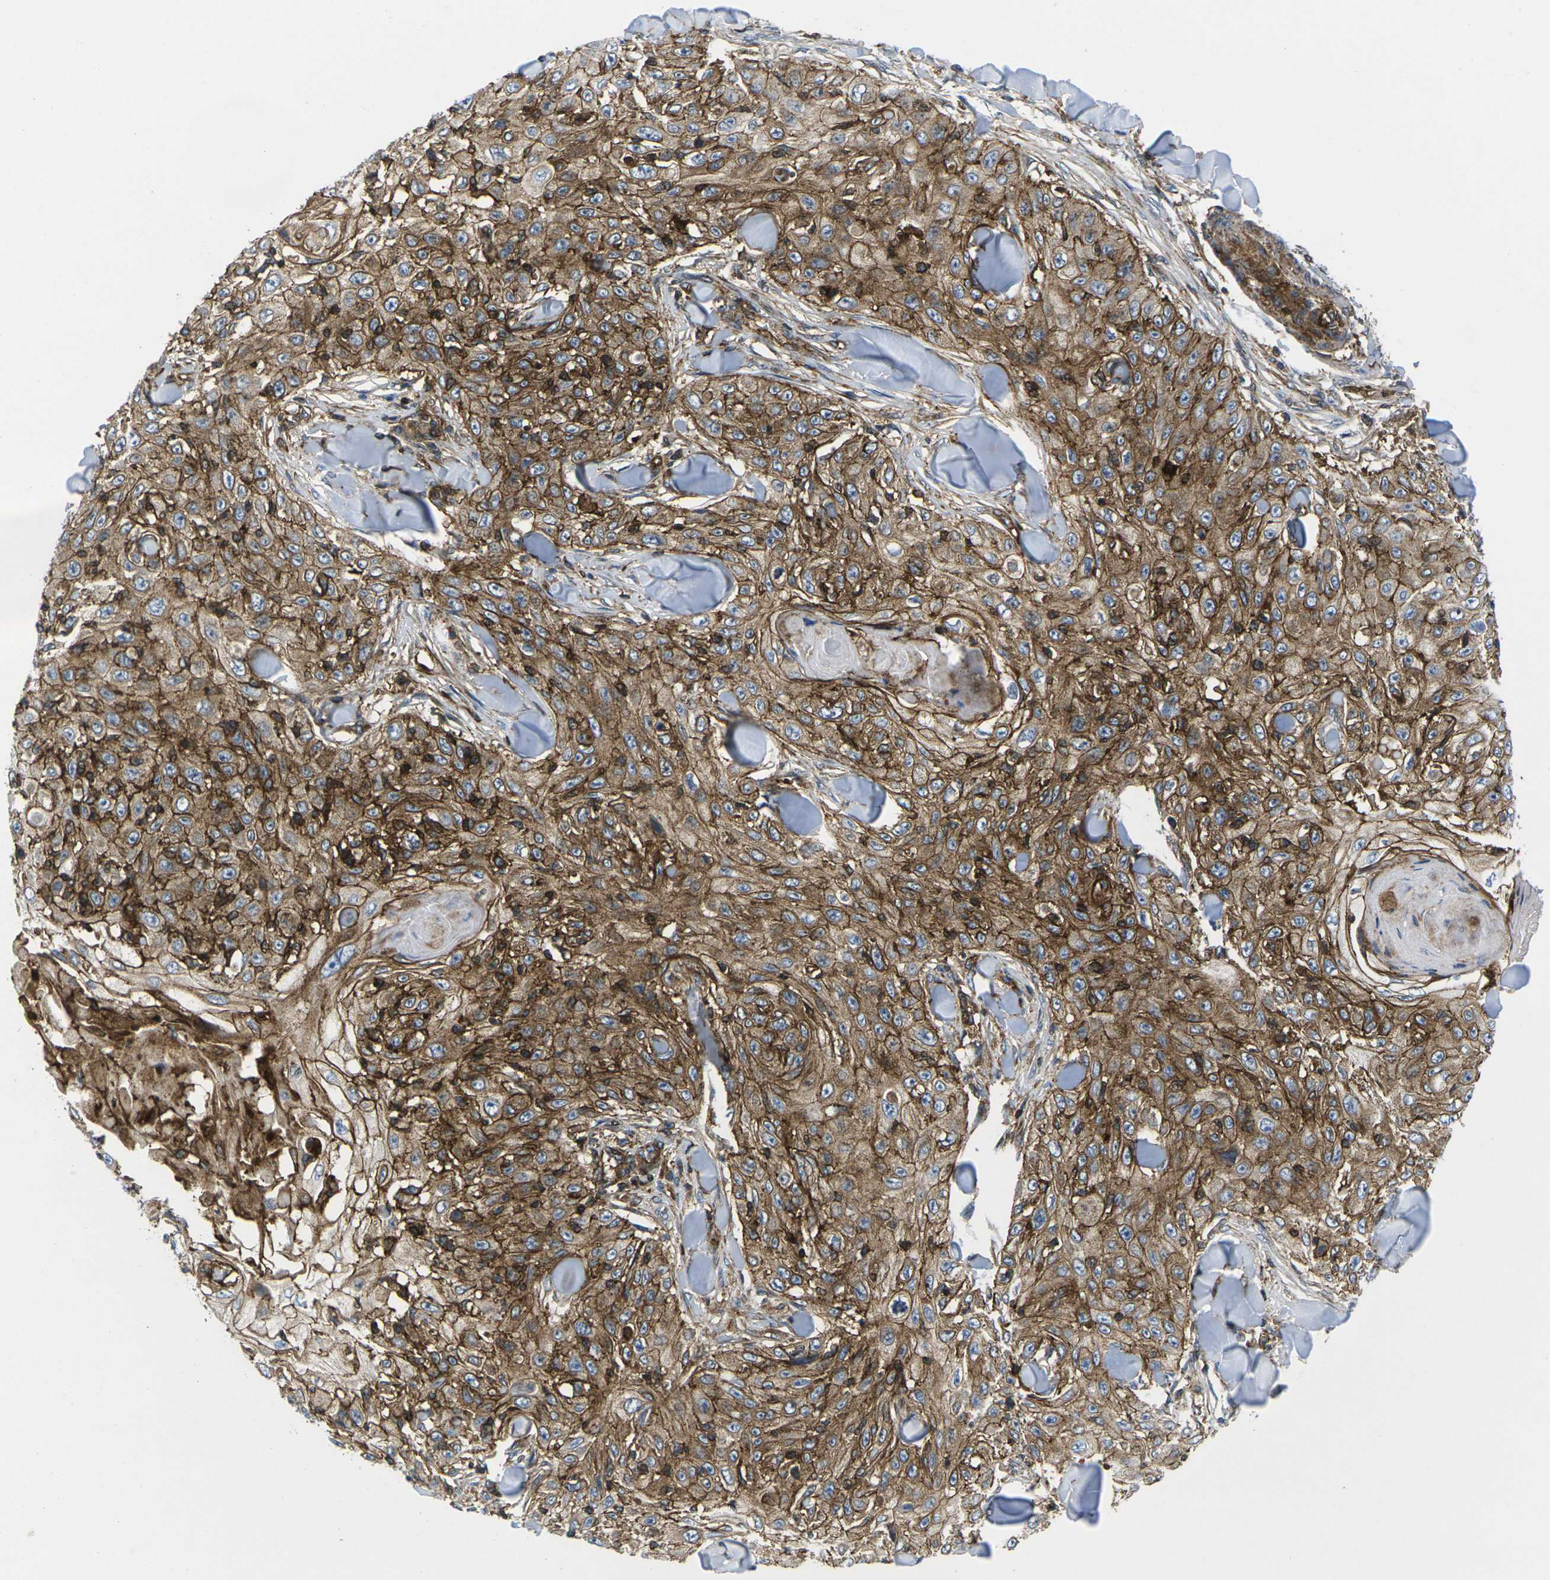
{"staining": {"intensity": "strong", "quantity": ">75%", "location": "cytoplasmic/membranous"}, "tissue": "skin cancer", "cell_type": "Tumor cells", "image_type": "cancer", "snomed": [{"axis": "morphology", "description": "Squamous cell carcinoma, NOS"}, {"axis": "topography", "description": "Skin"}], "caption": "Brown immunohistochemical staining in human skin squamous cell carcinoma demonstrates strong cytoplasmic/membranous positivity in about >75% of tumor cells.", "gene": "IQGAP1", "patient": {"sex": "male", "age": 86}}